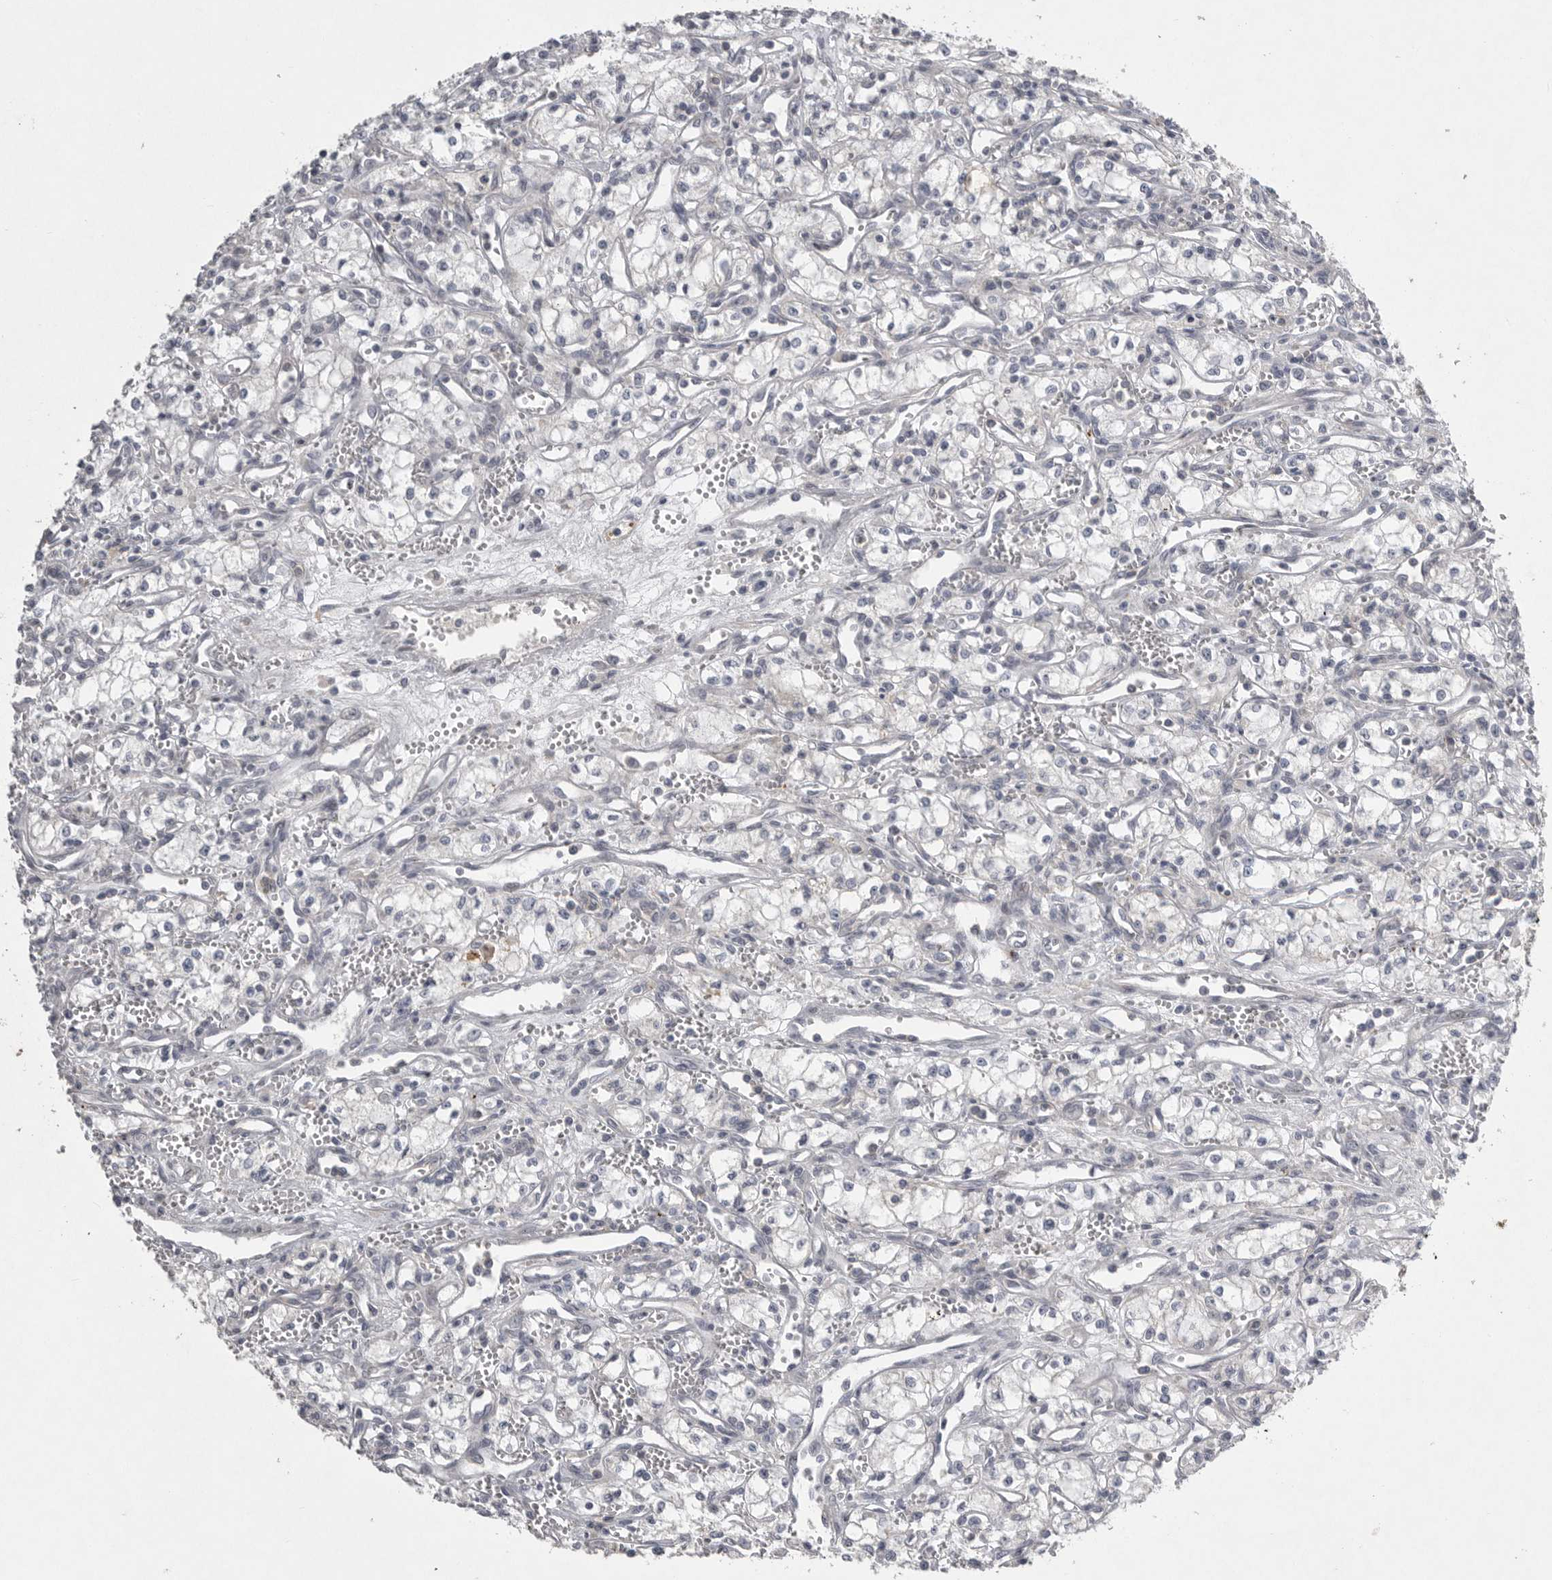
{"staining": {"intensity": "negative", "quantity": "none", "location": "none"}, "tissue": "renal cancer", "cell_type": "Tumor cells", "image_type": "cancer", "snomed": [{"axis": "morphology", "description": "Adenocarcinoma, NOS"}, {"axis": "topography", "description": "Kidney"}], "caption": "The micrograph shows no staining of tumor cells in adenocarcinoma (renal). (DAB IHC, high magnification).", "gene": "CRP", "patient": {"sex": "male", "age": 59}}